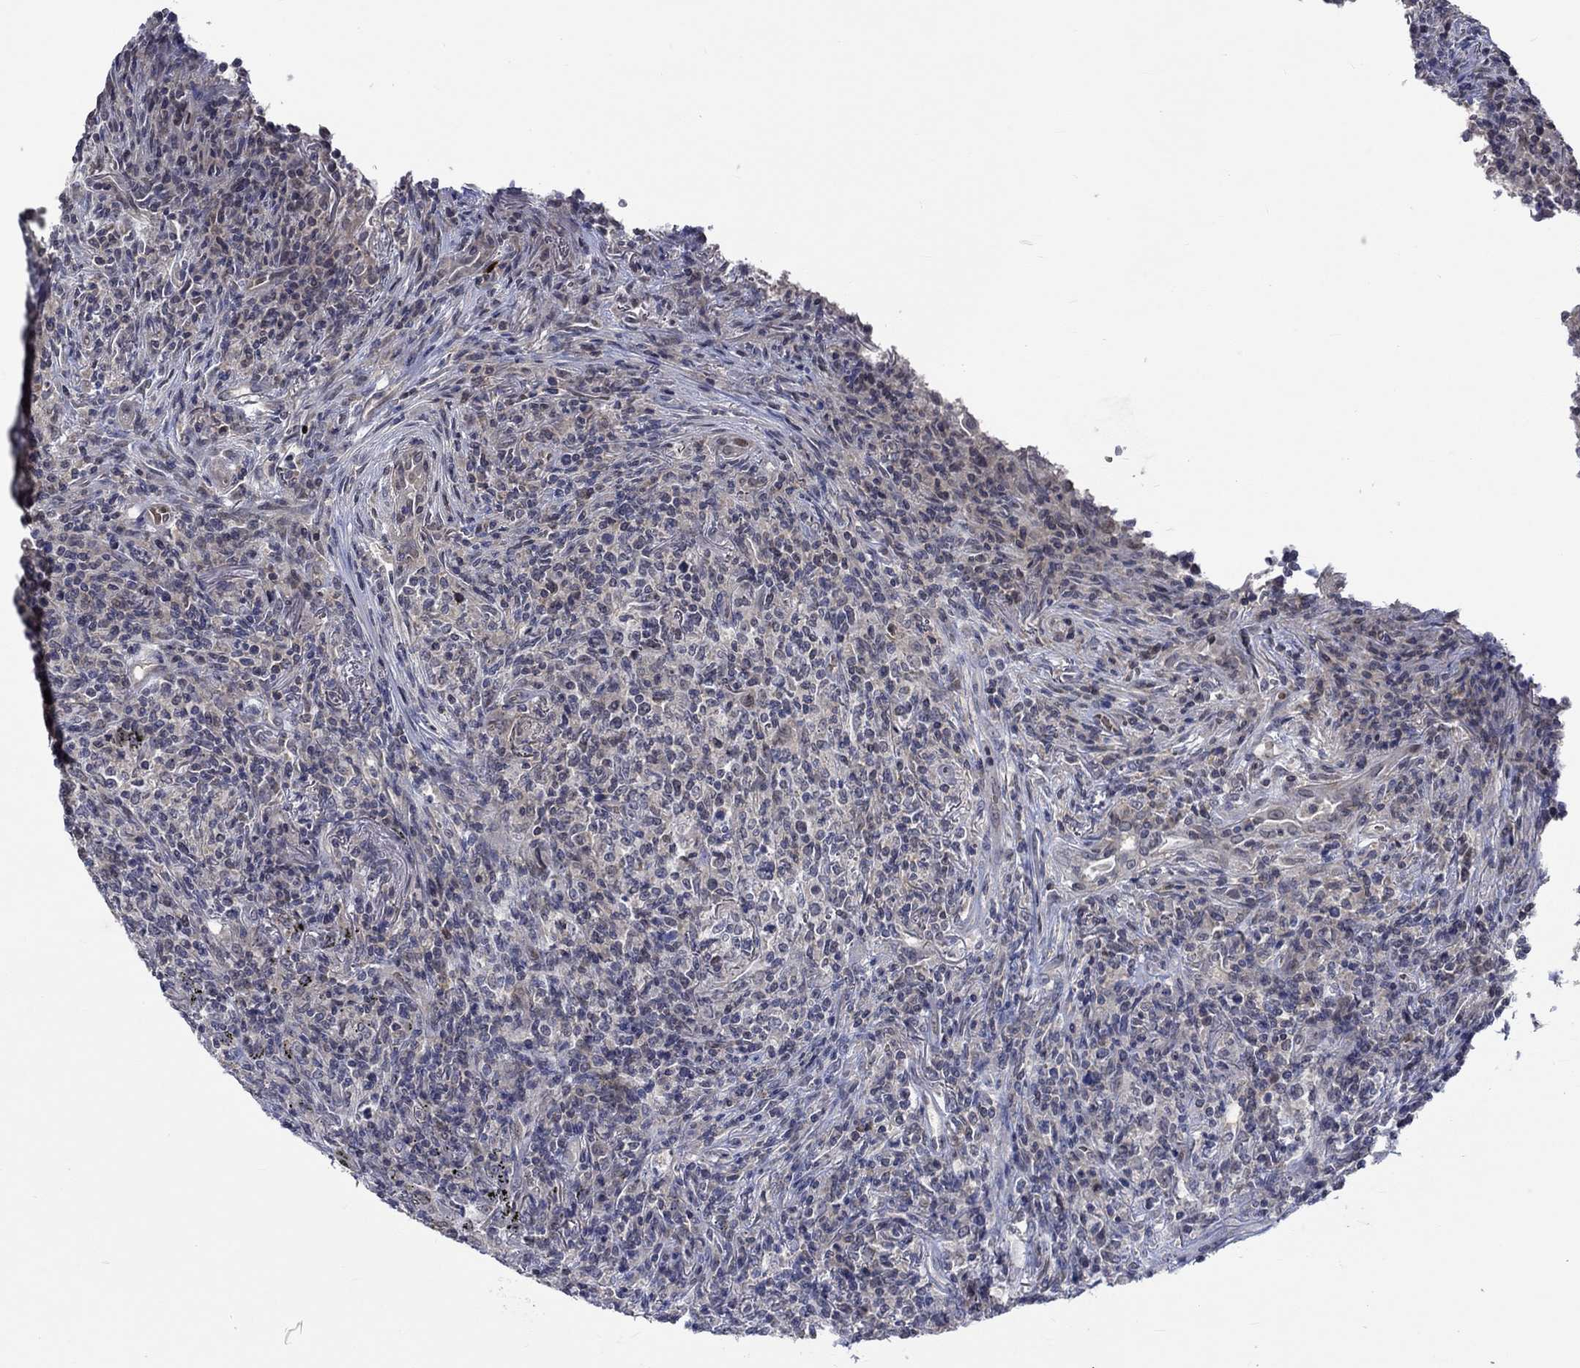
{"staining": {"intensity": "negative", "quantity": "none", "location": "none"}, "tissue": "lymphoma", "cell_type": "Tumor cells", "image_type": "cancer", "snomed": [{"axis": "morphology", "description": "Malignant lymphoma, non-Hodgkin's type, High grade"}, {"axis": "topography", "description": "Lung"}], "caption": "High magnification brightfield microscopy of malignant lymphoma, non-Hodgkin's type (high-grade) stained with DAB (brown) and counterstained with hematoxylin (blue): tumor cells show no significant staining.", "gene": "WASF1", "patient": {"sex": "male", "age": 79}}